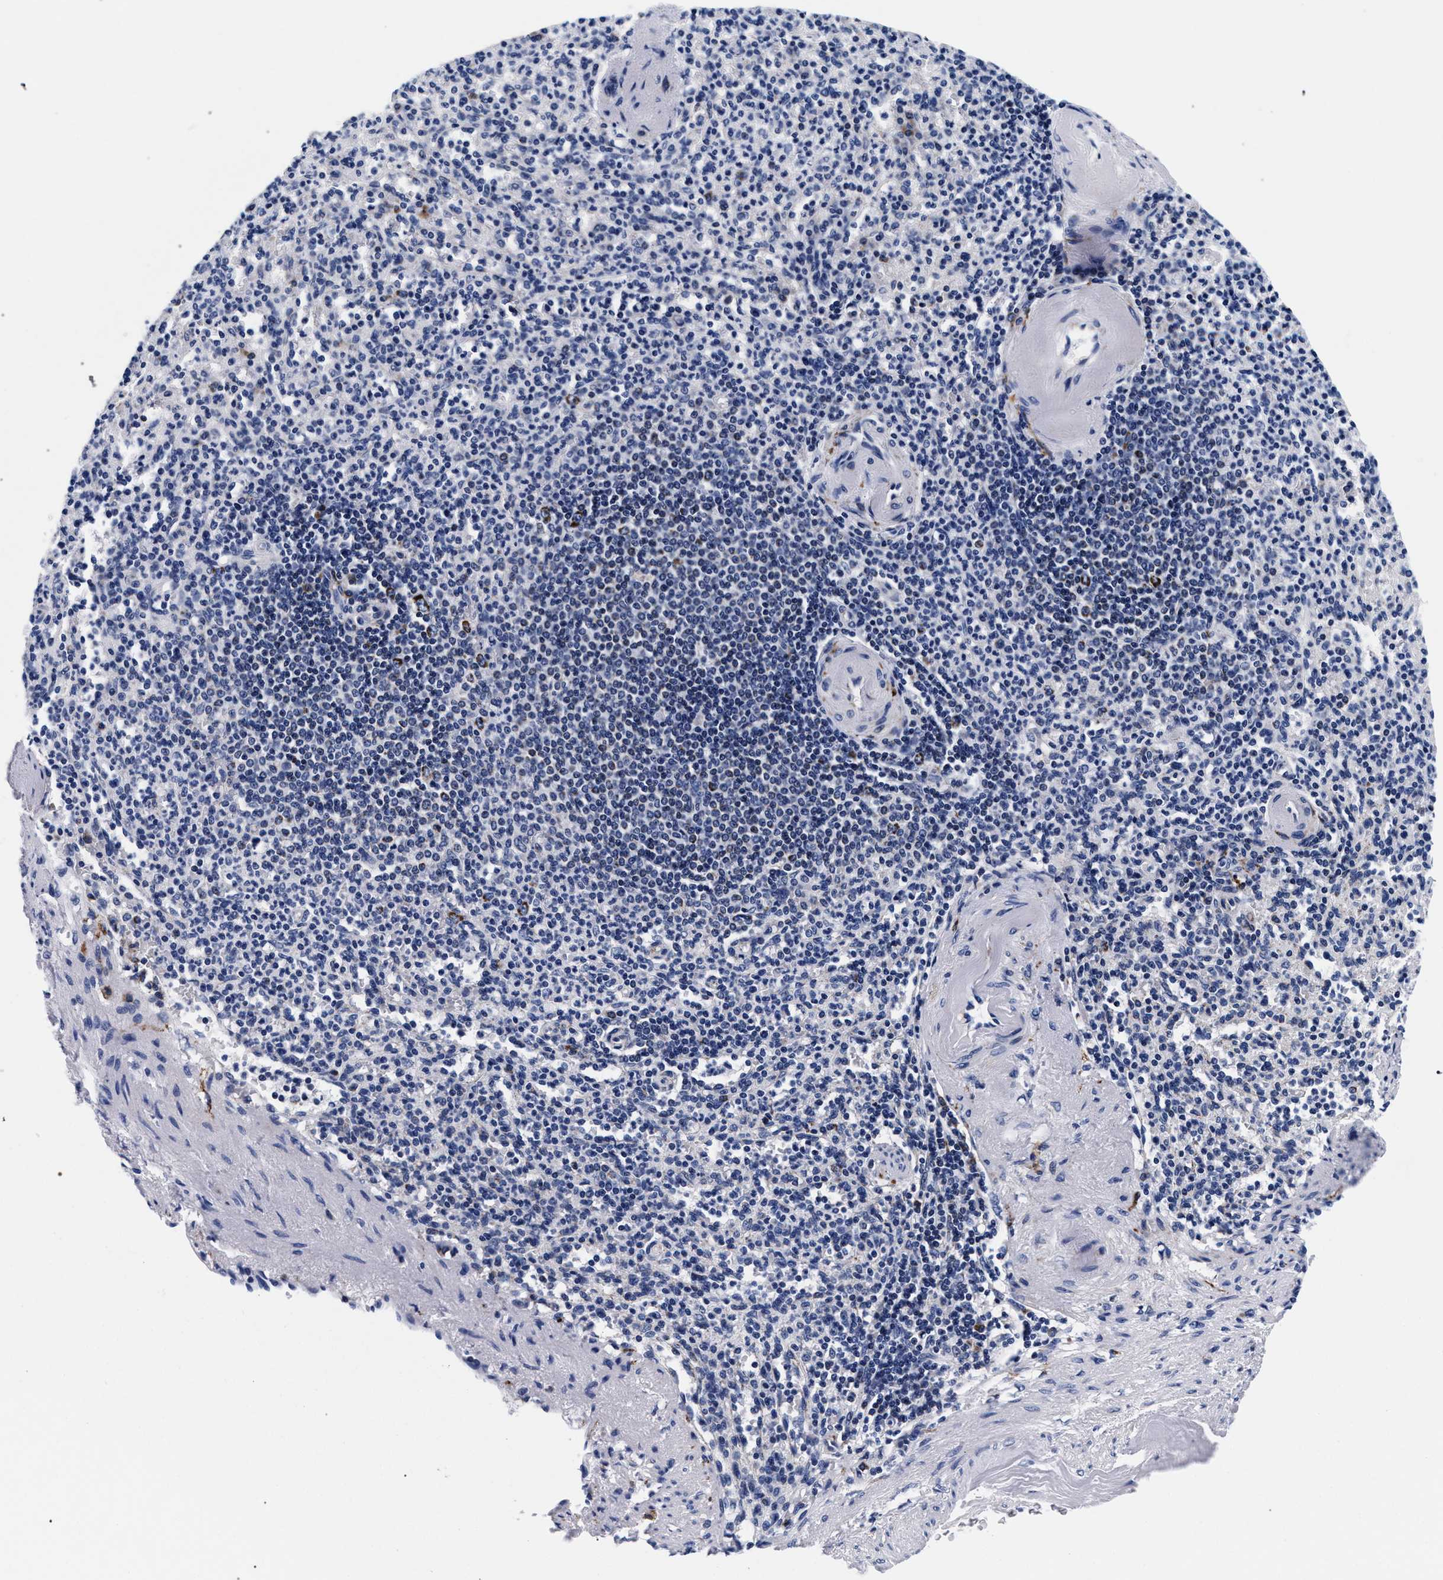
{"staining": {"intensity": "negative", "quantity": "none", "location": "none"}, "tissue": "spleen", "cell_type": "Cells in red pulp", "image_type": "normal", "snomed": [{"axis": "morphology", "description": "Normal tissue, NOS"}, {"axis": "topography", "description": "Spleen"}], "caption": "DAB (3,3'-diaminobenzidine) immunohistochemical staining of benign human spleen demonstrates no significant staining in cells in red pulp.", "gene": "RAB3B", "patient": {"sex": "female", "age": 74}}